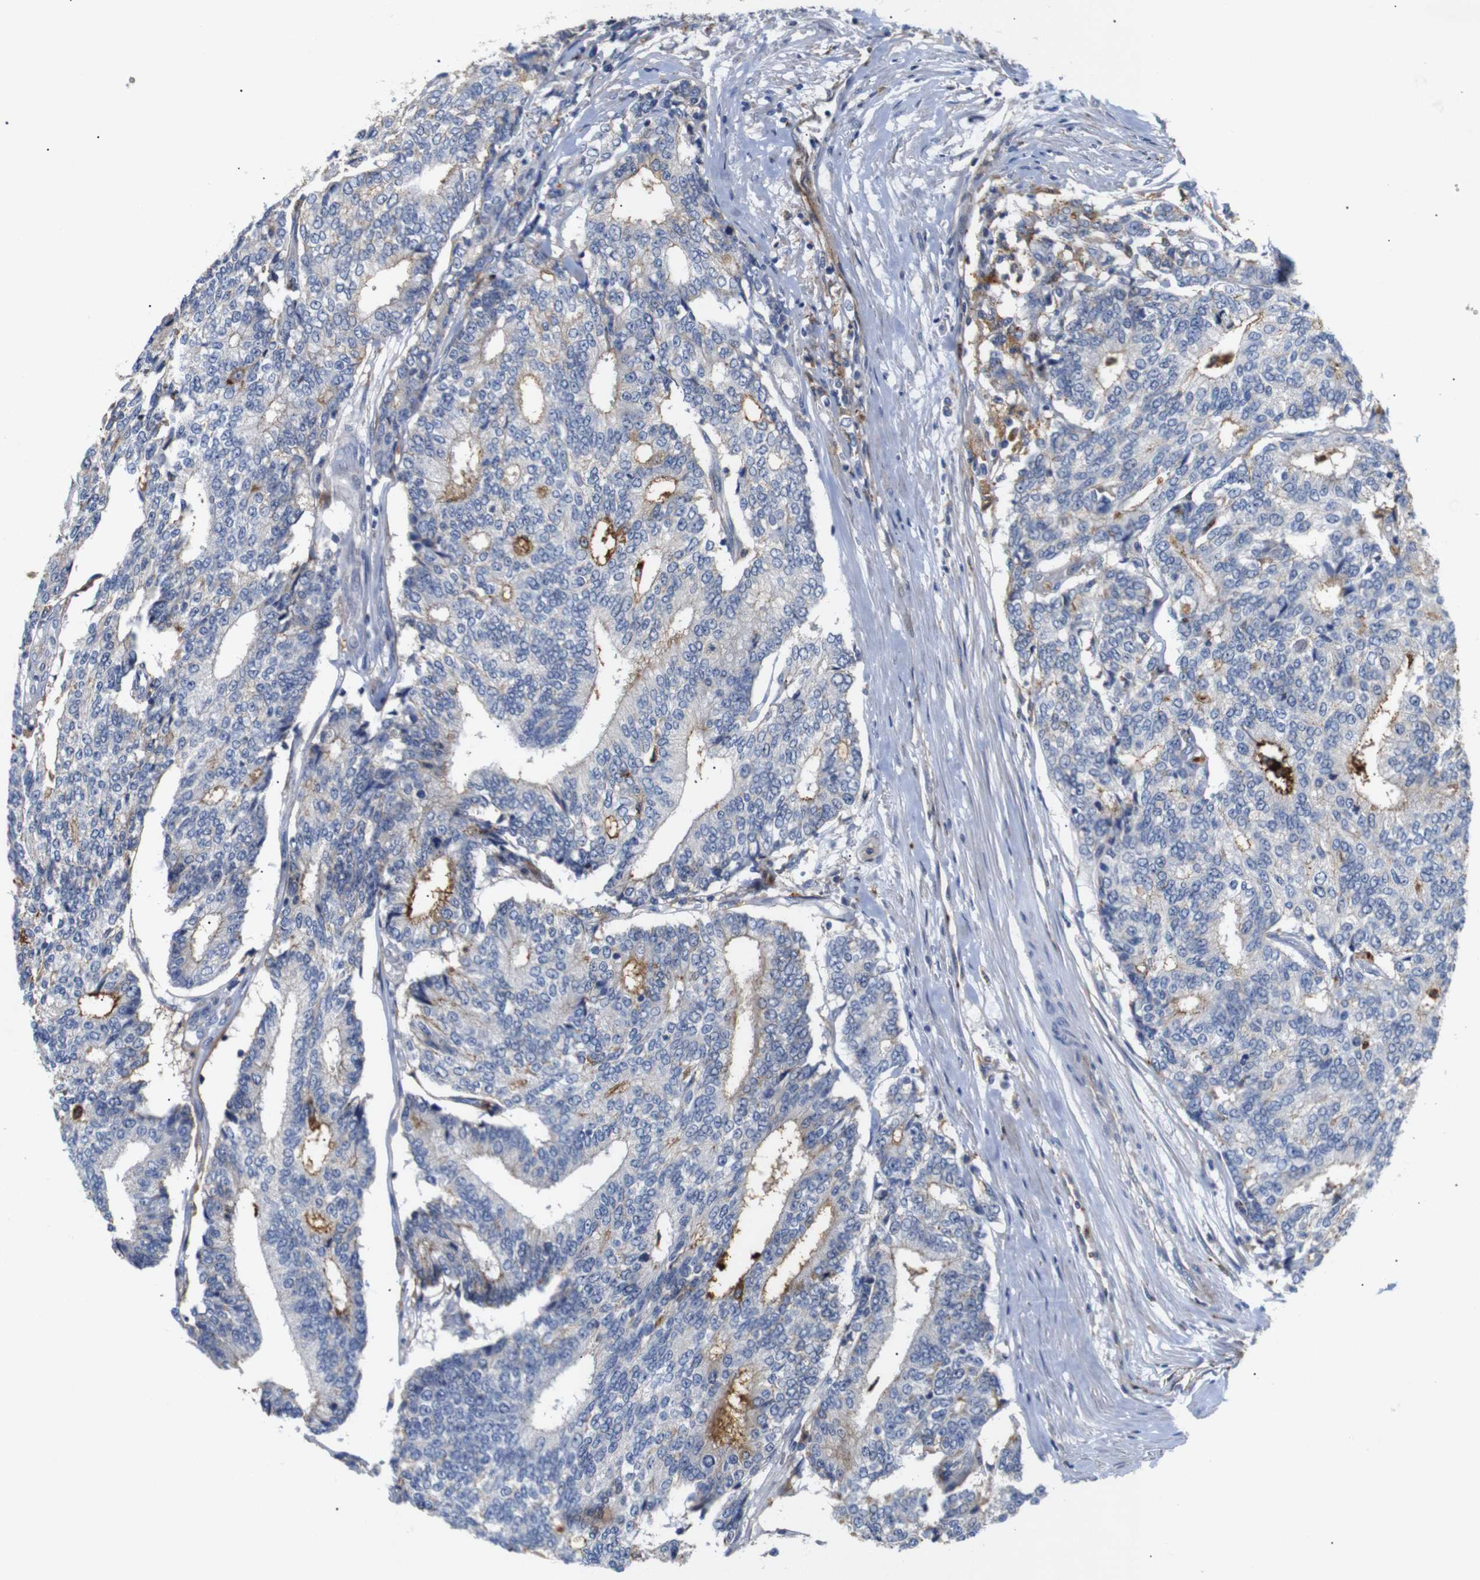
{"staining": {"intensity": "strong", "quantity": "<25%", "location": "cytoplasmic/membranous"}, "tissue": "prostate cancer", "cell_type": "Tumor cells", "image_type": "cancer", "snomed": [{"axis": "morphology", "description": "Normal tissue, NOS"}, {"axis": "morphology", "description": "Adenocarcinoma, High grade"}, {"axis": "topography", "description": "Prostate"}, {"axis": "topography", "description": "Seminal veicle"}], "caption": "Prostate cancer stained with DAB IHC shows medium levels of strong cytoplasmic/membranous expression in approximately <25% of tumor cells.", "gene": "SDCBP", "patient": {"sex": "male", "age": 55}}